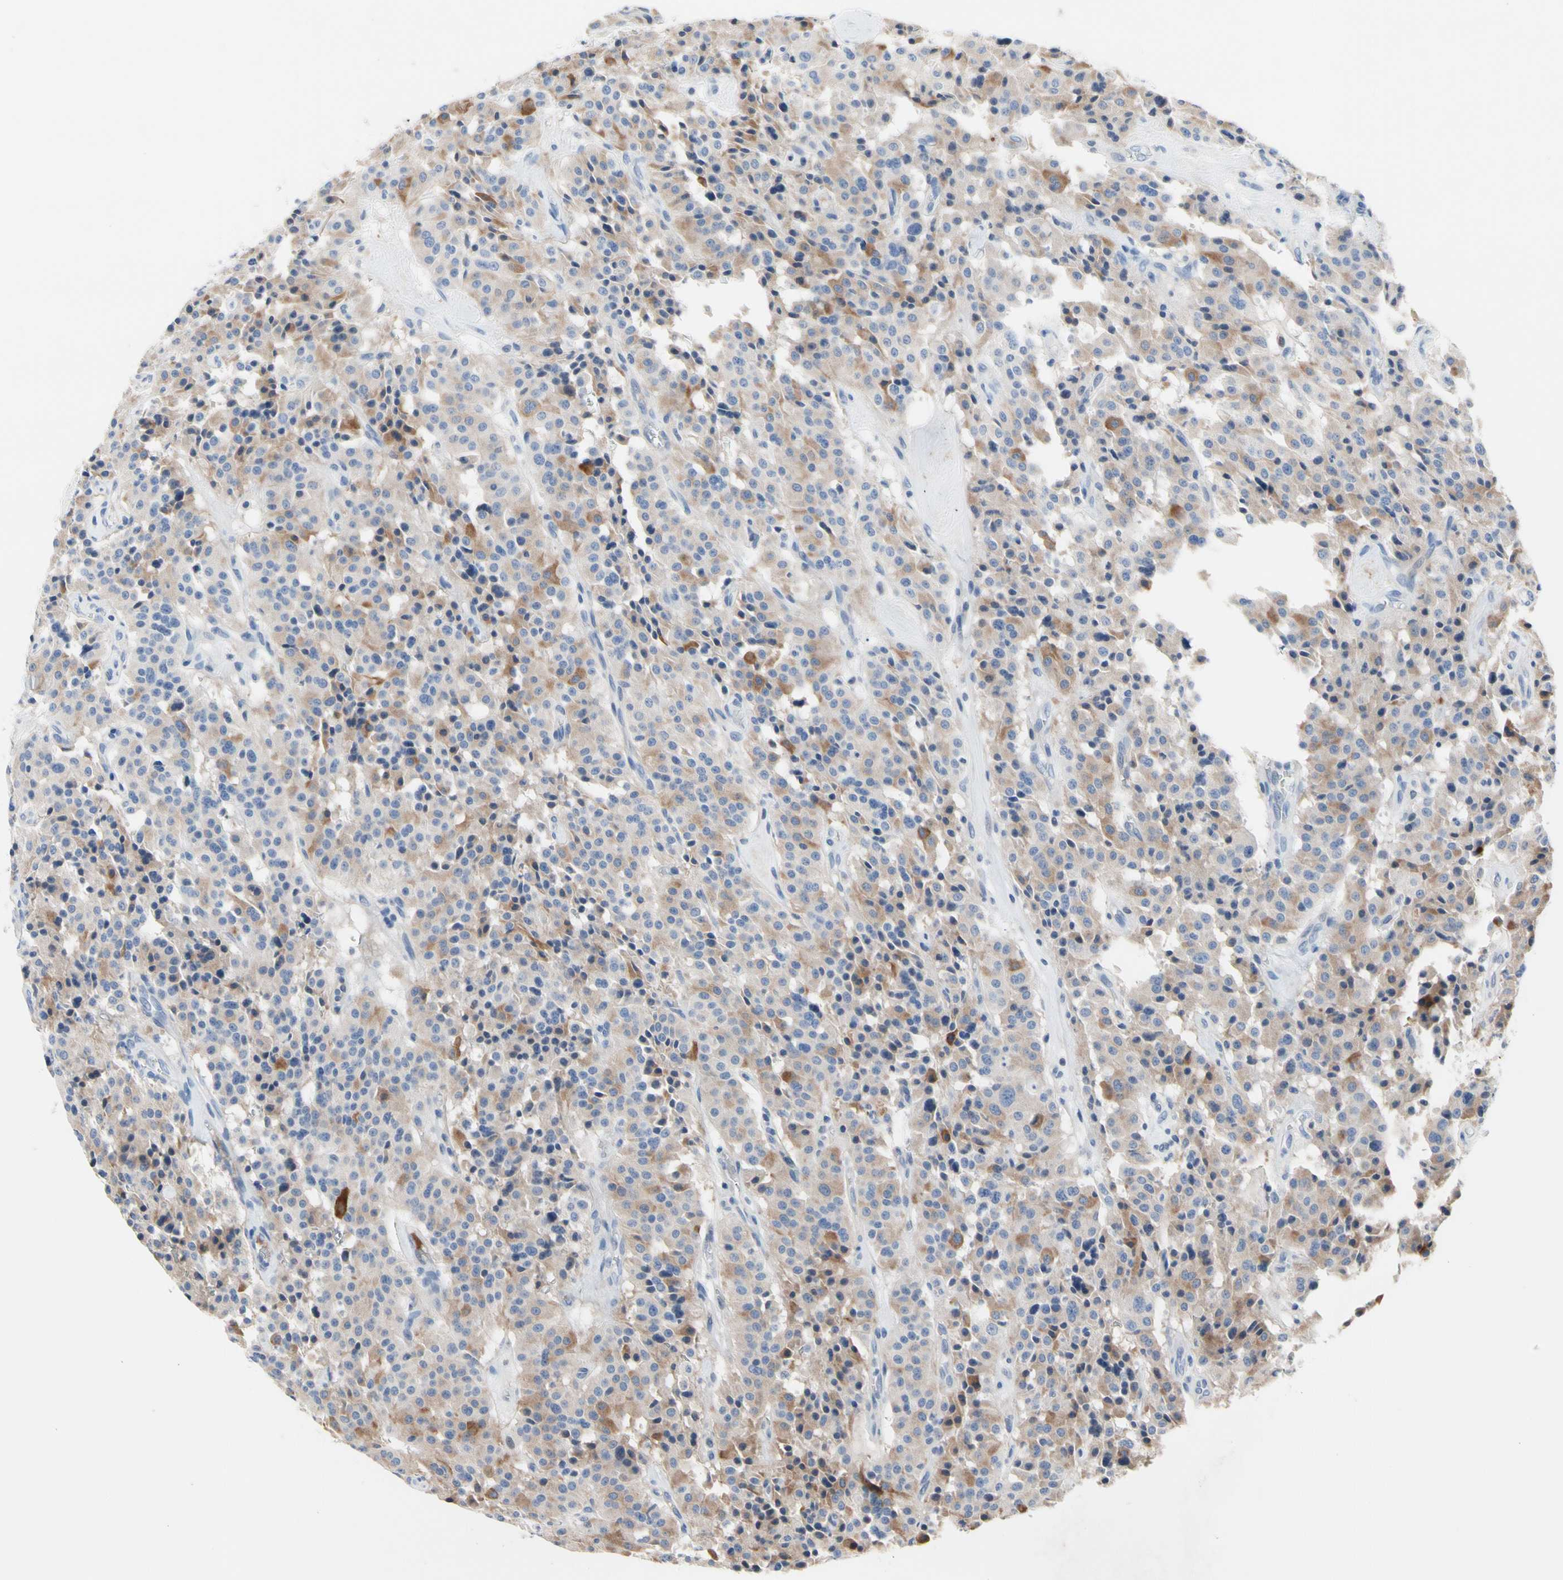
{"staining": {"intensity": "moderate", "quantity": ">75%", "location": "cytoplasmic/membranous"}, "tissue": "carcinoid", "cell_type": "Tumor cells", "image_type": "cancer", "snomed": [{"axis": "morphology", "description": "Carcinoid, malignant, NOS"}, {"axis": "topography", "description": "Lung"}], "caption": "High-magnification brightfield microscopy of carcinoid stained with DAB (3,3'-diaminobenzidine) (brown) and counterstained with hematoxylin (blue). tumor cells exhibit moderate cytoplasmic/membranous expression is identified in approximately>75% of cells.", "gene": "ECRG4", "patient": {"sex": "male", "age": 30}}